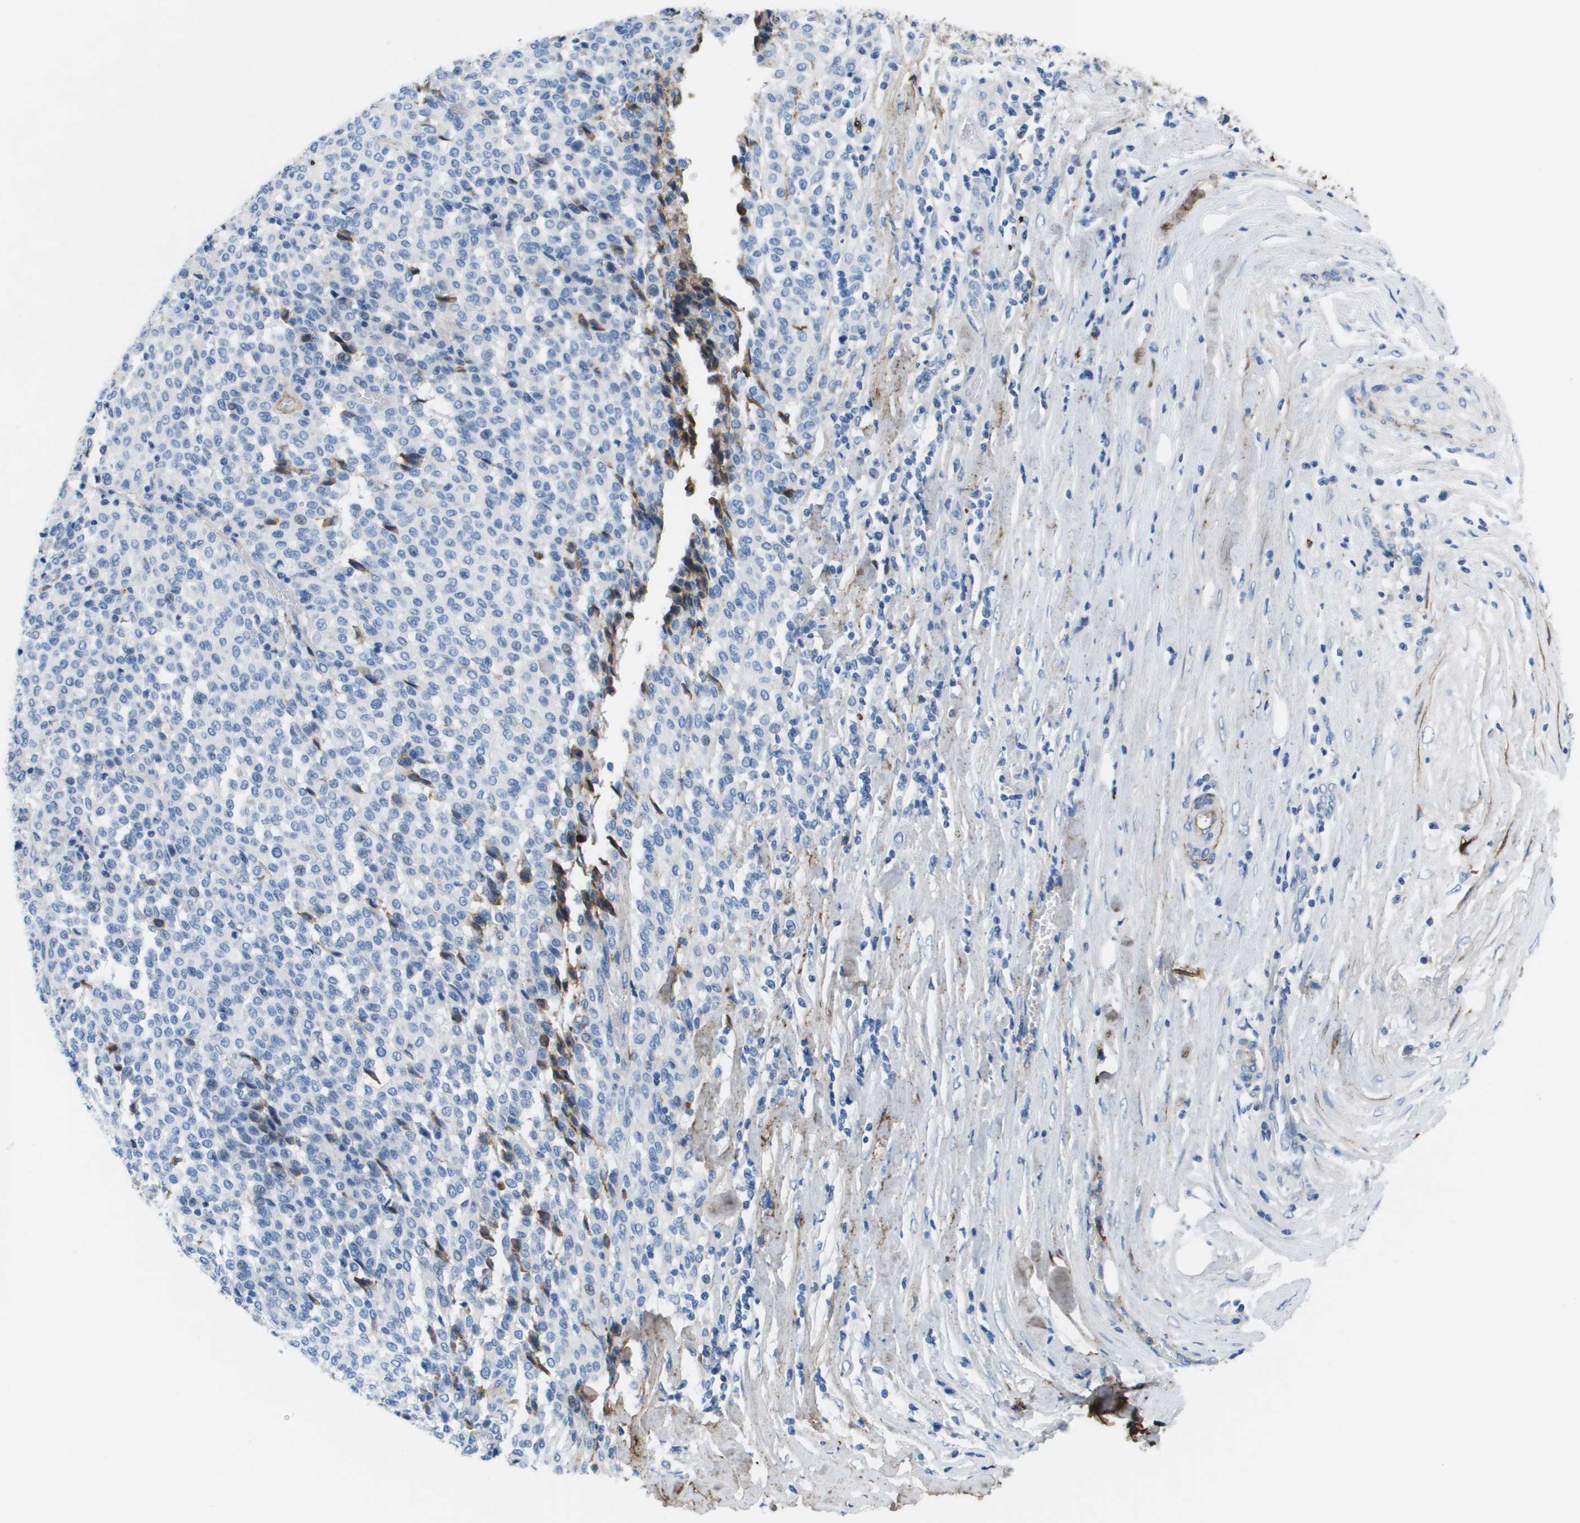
{"staining": {"intensity": "negative", "quantity": "none", "location": "none"}, "tissue": "melanoma", "cell_type": "Tumor cells", "image_type": "cancer", "snomed": [{"axis": "morphology", "description": "Malignant melanoma, Metastatic site"}, {"axis": "topography", "description": "Pancreas"}], "caption": "Protein analysis of malignant melanoma (metastatic site) demonstrates no significant staining in tumor cells.", "gene": "VTN", "patient": {"sex": "female", "age": 30}}